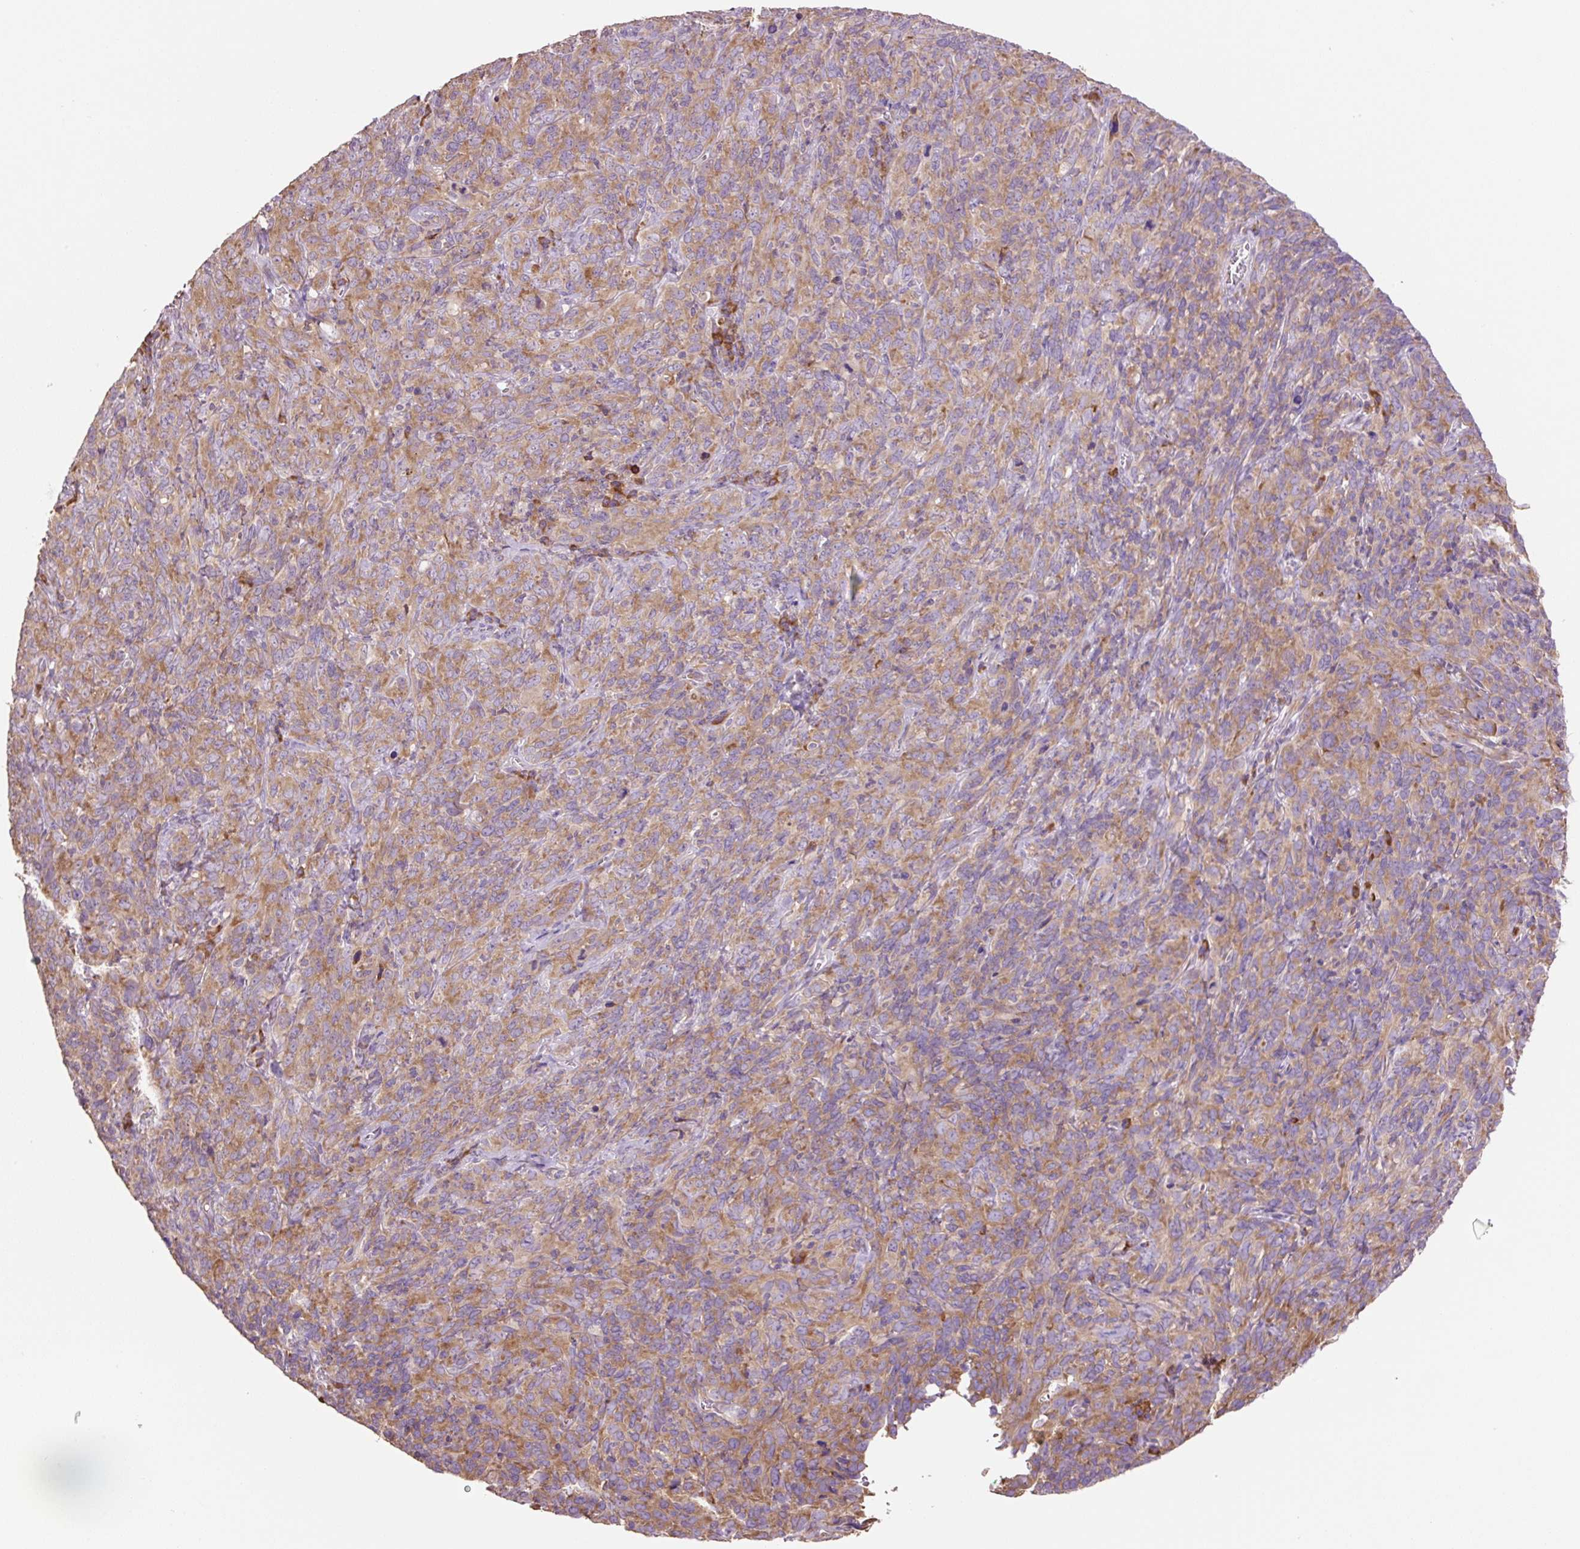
{"staining": {"intensity": "moderate", "quantity": "25%-75%", "location": "cytoplasmic/membranous"}, "tissue": "cervical cancer", "cell_type": "Tumor cells", "image_type": "cancer", "snomed": [{"axis": "morphology", "description": "Squamous cell carcinoma, NOS"}, {"axis": "topography", "description": "Cervix"}], "caption": "Immunohistochemical staining of cervical squamous cell carcinoma demonstrates medium levels of moderate cytoplasmic/membranous protein expression in approximately 25%-75% of tumor cells.", "gene": "RPS23", "patient": {"sex": "female", "age": 51}}